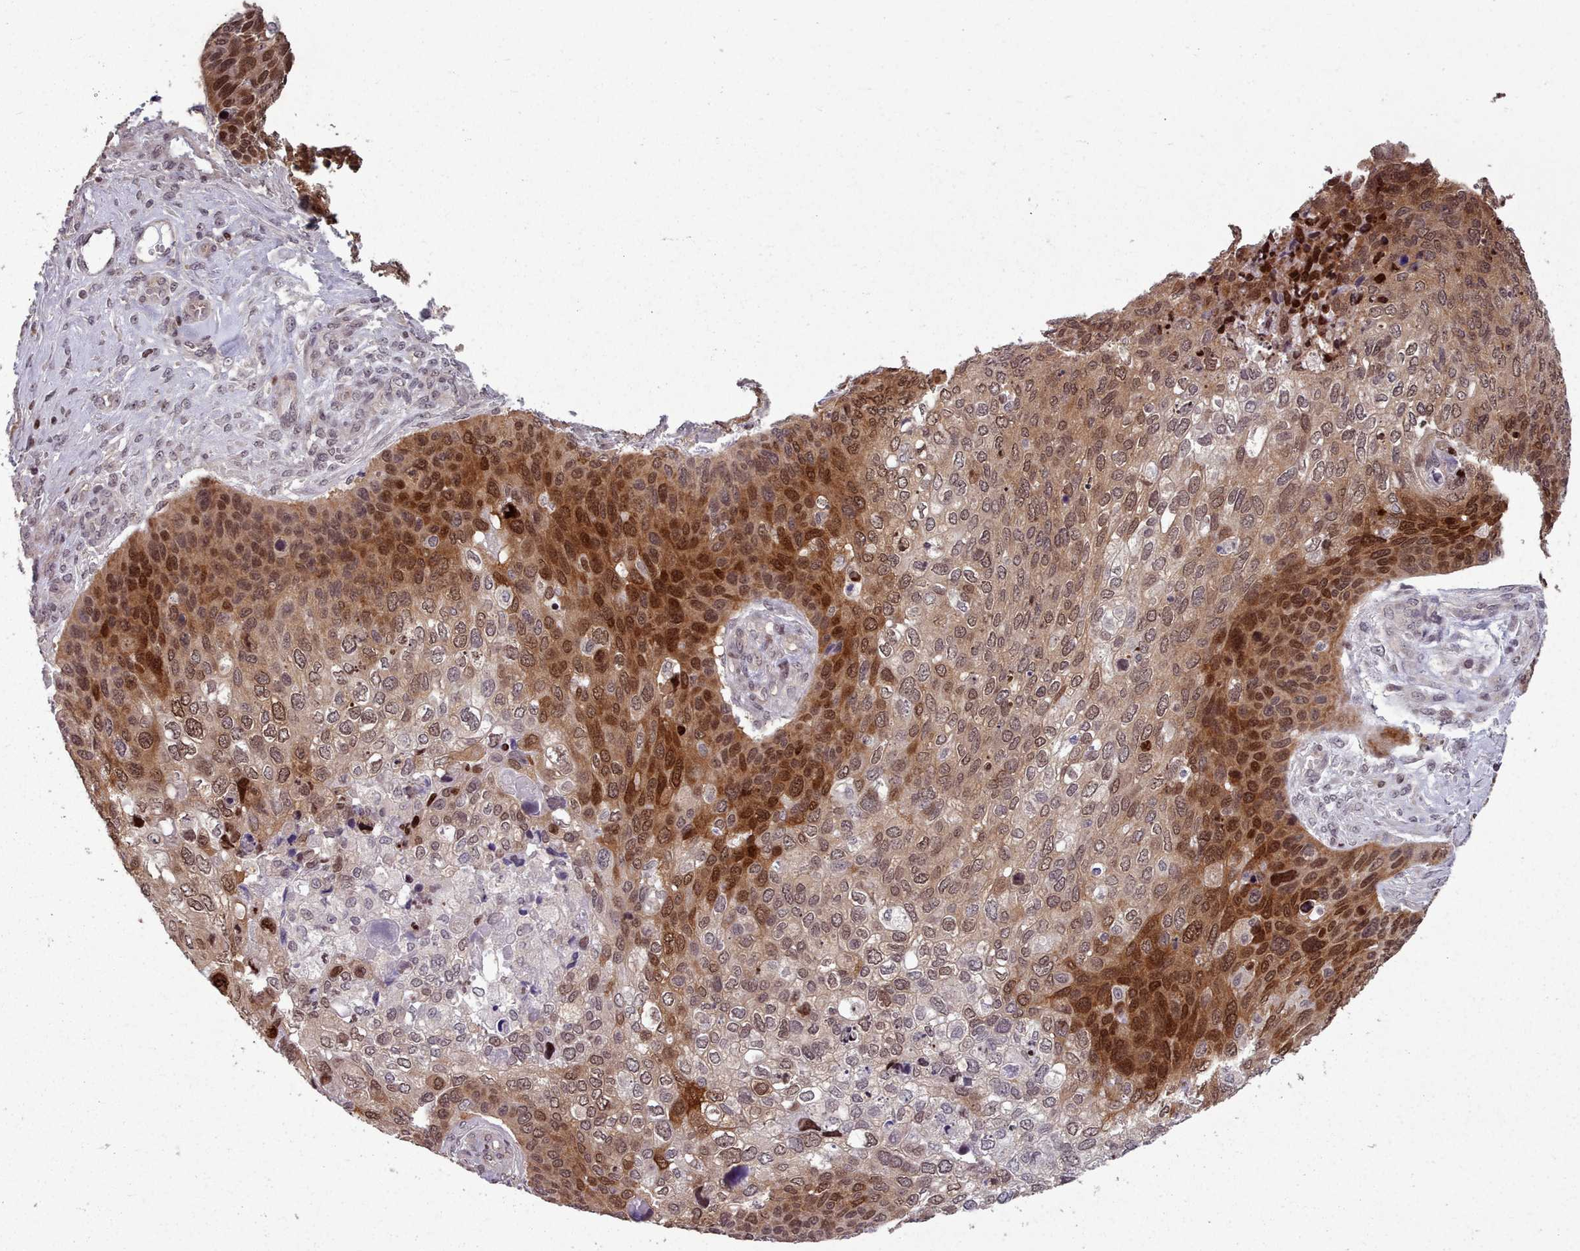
{"staining": {"intensity": "moderate", "quantity": ">75%", "location": "cytoplasmic/membranous,nuclear"}, "tissue": "skin cancer", "cell_type": "Tumor cells", "image_type": "cancer", "snomed": [{"axis": "morphology", "description": "Basal cell carcinoma"}, {"axis": "topography", "description": "Skin"}], "caption": "Immunohistochemical staining of basal cell carcinoma (skin) displays medium levels of moderate cytoplasmic/membranous and nuclear expression in about >75% of tumor cells. Ihc stains the protein in brown and the nuclei are stained blue.", "gene": "ENSA", "patient": {"sex": "female", "age": 74}}